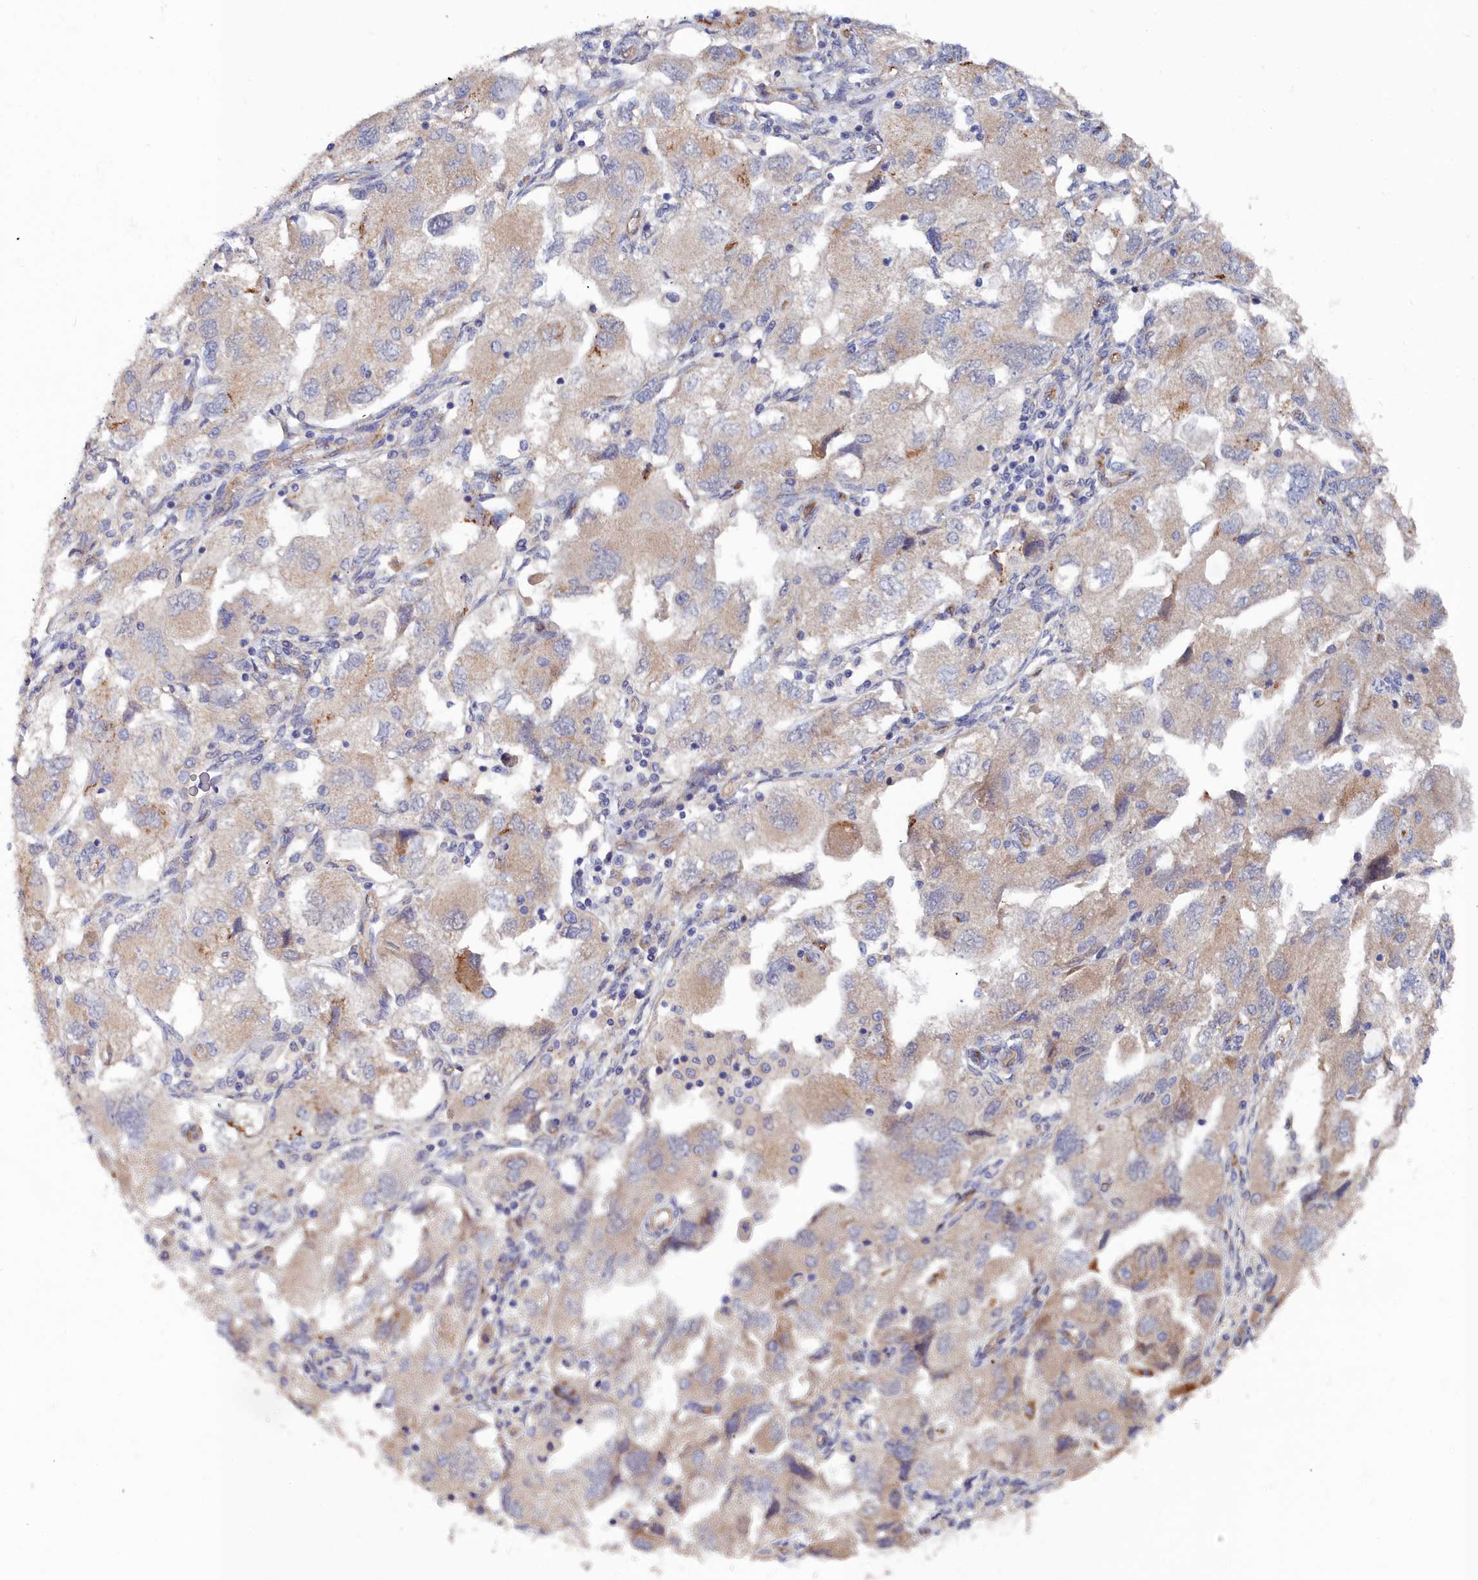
{"staining": {"intensity": "weak", "quantity": ">75%", "location": "cytoplasmic/membranous"}, "tissue": "ovarian cancer", "cell_type": "Tumor cells", "image_type": "cancer", "snomed": [{"axis": "morphology", "description": "Carcinoma, NOS"}, {"axis": "morphology", "description": "Cystadenocarcinoma, serous, NOS"}, {"axis": "topography", "description": "Ovary"}], "caption": "Immunohistochemistry (DAB (3,3'-diaminobenzidine)) staining of ovarian cancer (carcinoma) demonstrates weak cytoplasmic/membranous protein positivity in about >75% of tumor cells. The staining was performed using DAB (3,3'-diaminobenzidine) to visualize the protein expression in brown, while the nuclei were stained in blue with hematoxylin (Magnification: 20x).", "gene": "RDX", "patient": {"sex": "female", "age": 69}}